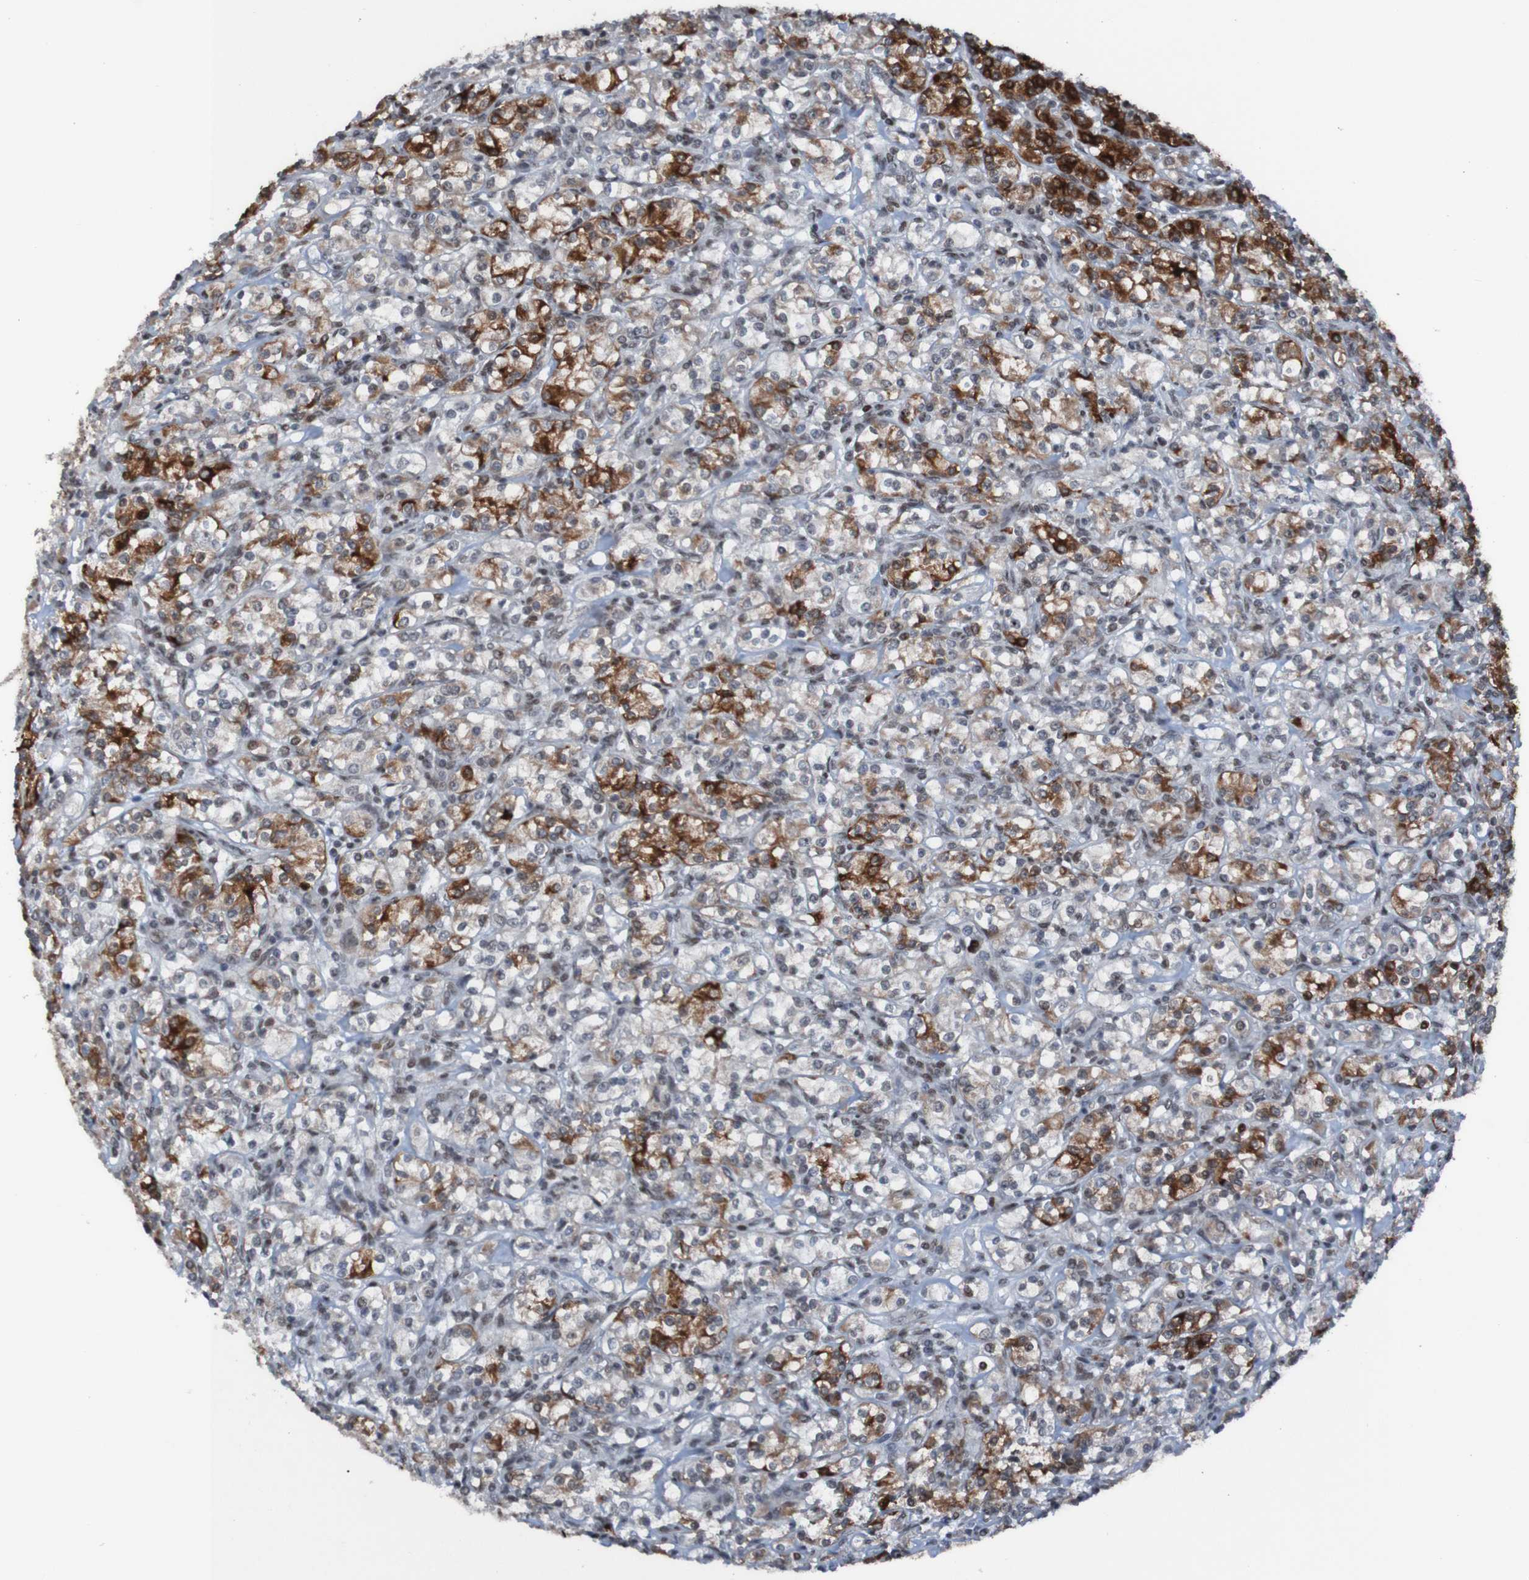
{"staining": {"intensity": "strong", "quantity": ">75%", "location": "cytoplasmic/membranous,nuclear"}, "tissue": "renal cancer", "cell_type": "Tumor cells", "image_type": "cancer", "snomed": [{"axis": "morphology", "description": "Adenocarcinoma, NOS"}, {"axis": "topography", "description": "Kidney"}], "caption": "This is an image of immunohistochemistry staining of adenocarcinoma (renal), which shows strong staining in the cytoplasmic/membranous and nuclear of tumor cells.", "gene": "PHF2", "patient": {"sex": "male", "age": 77}}